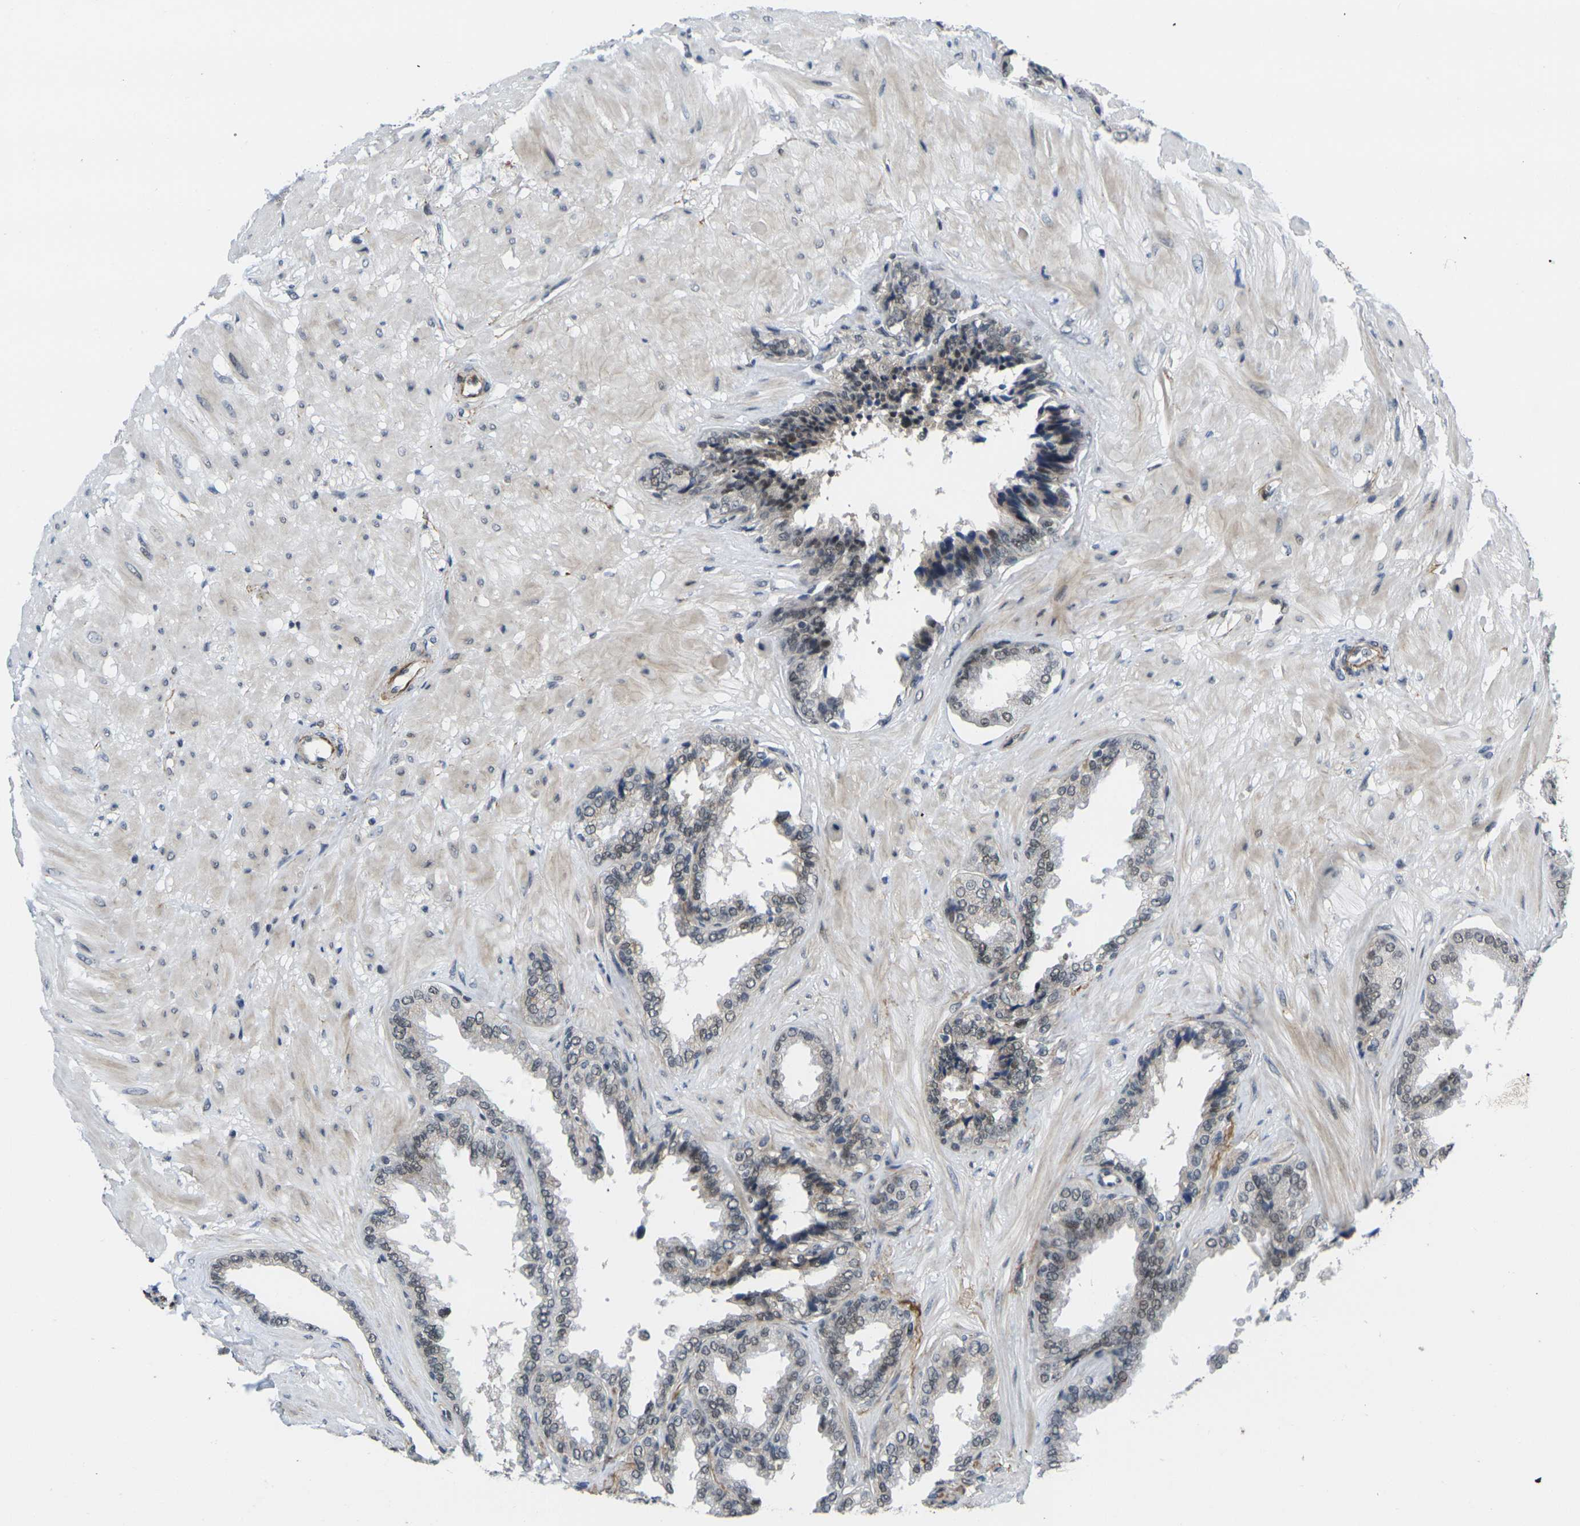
{"staining": {"intensity": "weak", "quantity": "25%-75%", "location": "cytoplasmic/membranous,nuclear"}, "tissue": "seminal vesicle", "cell_type": "Glandular cells", "image_type": "normal", "snomed": [{"axis": "morphology", "description": "Normal tissue, NOS"}, {"axis": "topography", "description": "Seminal veicle"}], "caption": "Human seminal vesicle stained for a protein (brown) demonstrates weak cytoplasmic/membranous,nuclear positive staining in approximately 25%-75% of glandular cells.", "gene": "RBM7", "patient": {"sex": "male", "age": 46}}